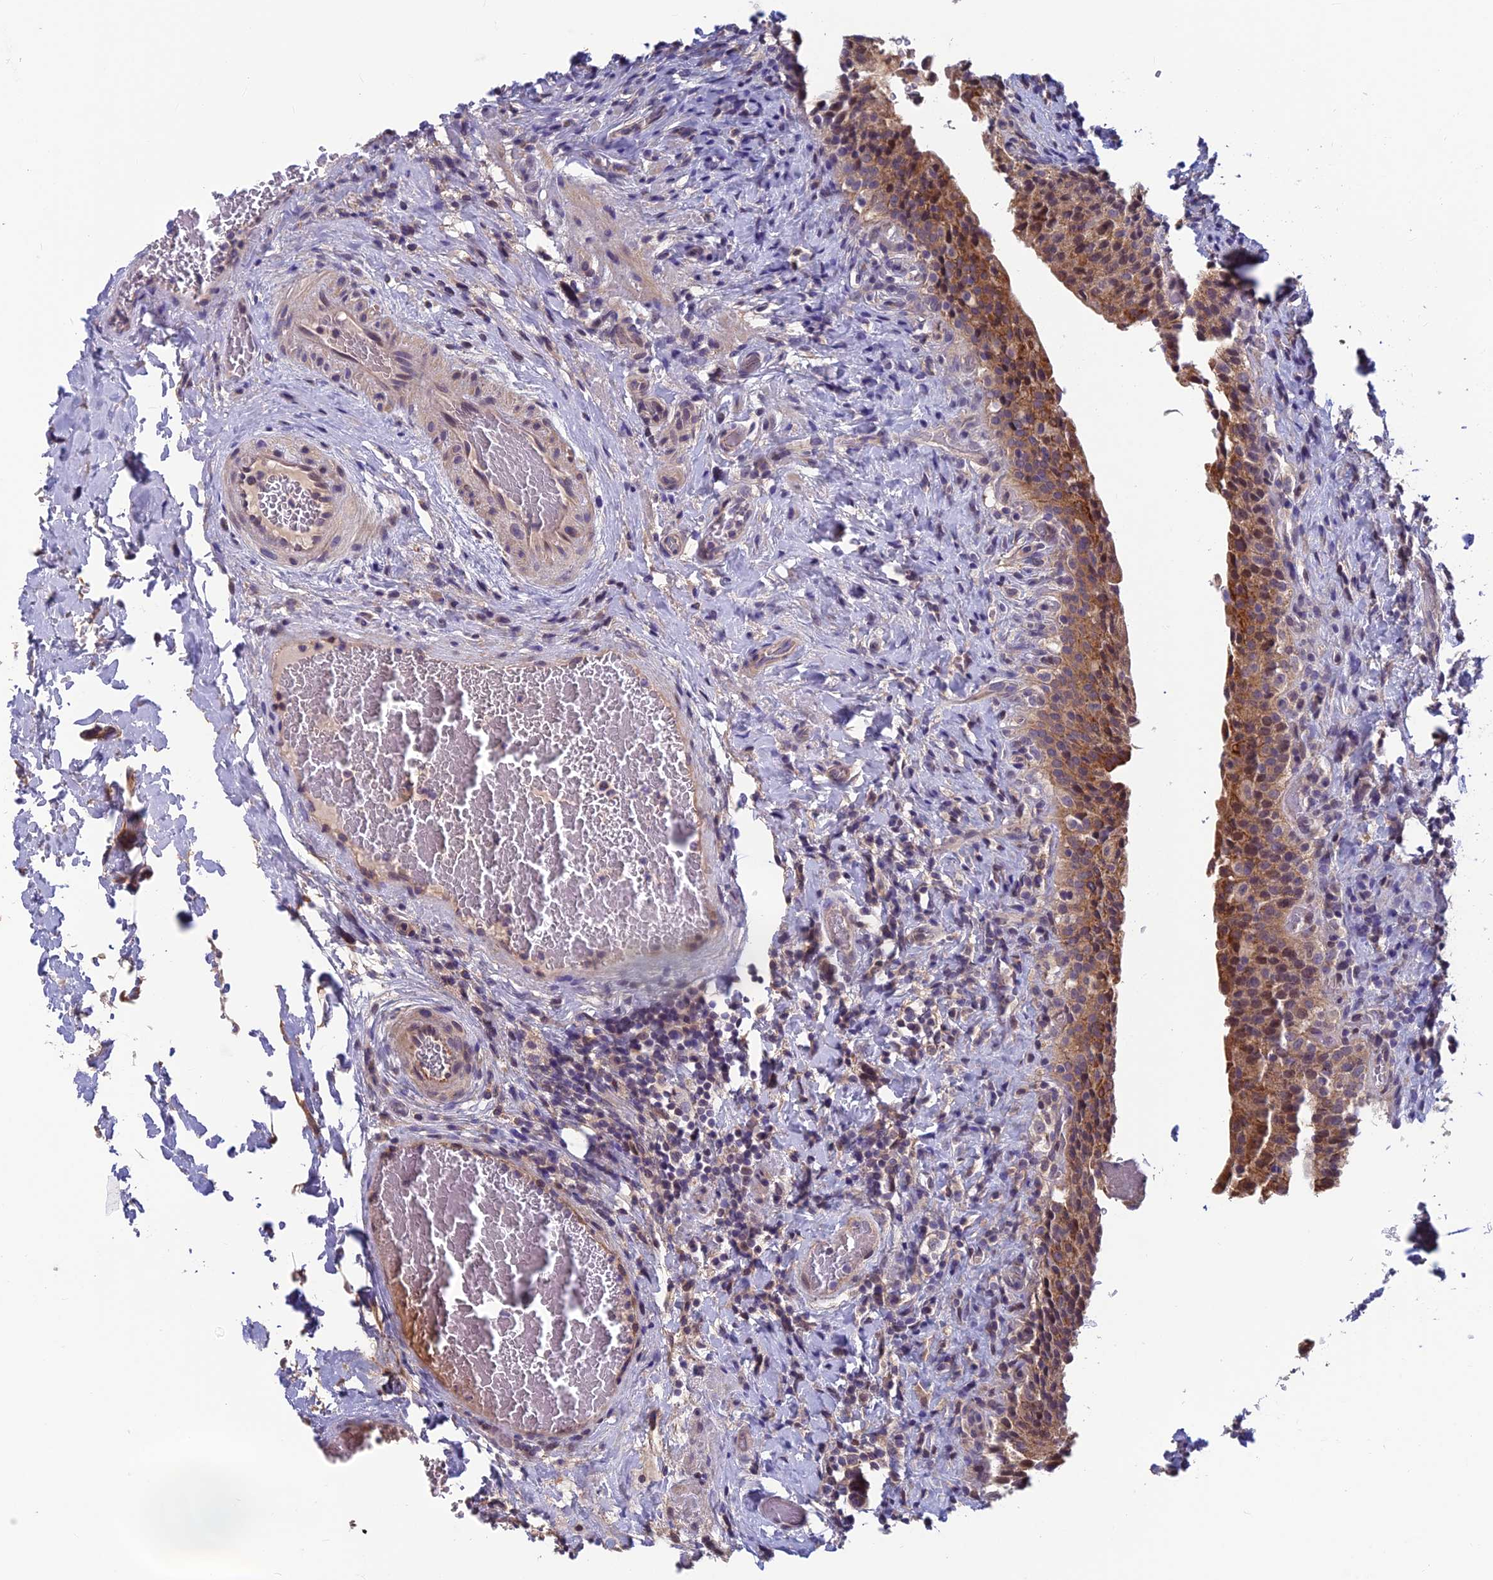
{"staining": {"intensity": "moderate", "quantity": ">75%", "location": "cytoplasmic/membranous"}, "tissue": "urinary bladder", "cell_type": "Urothelial cells", "image_type": "normal", "snomed": [{"axis": "morphology", "description": "Normal tissue, NOS"}, {"axis": "morphology", "description": "Inflammation, NOS"}, {"axis": "topography", "description": "Urinary bladder"}], "caption": "Human urinary bladder stained for a protein (brown) shows moderate cytoplasmic/membranous positive expression in approximately >75% of urothelial cells.", "gene": "HECA", "patient": {"sex": "male", "age": 64}}